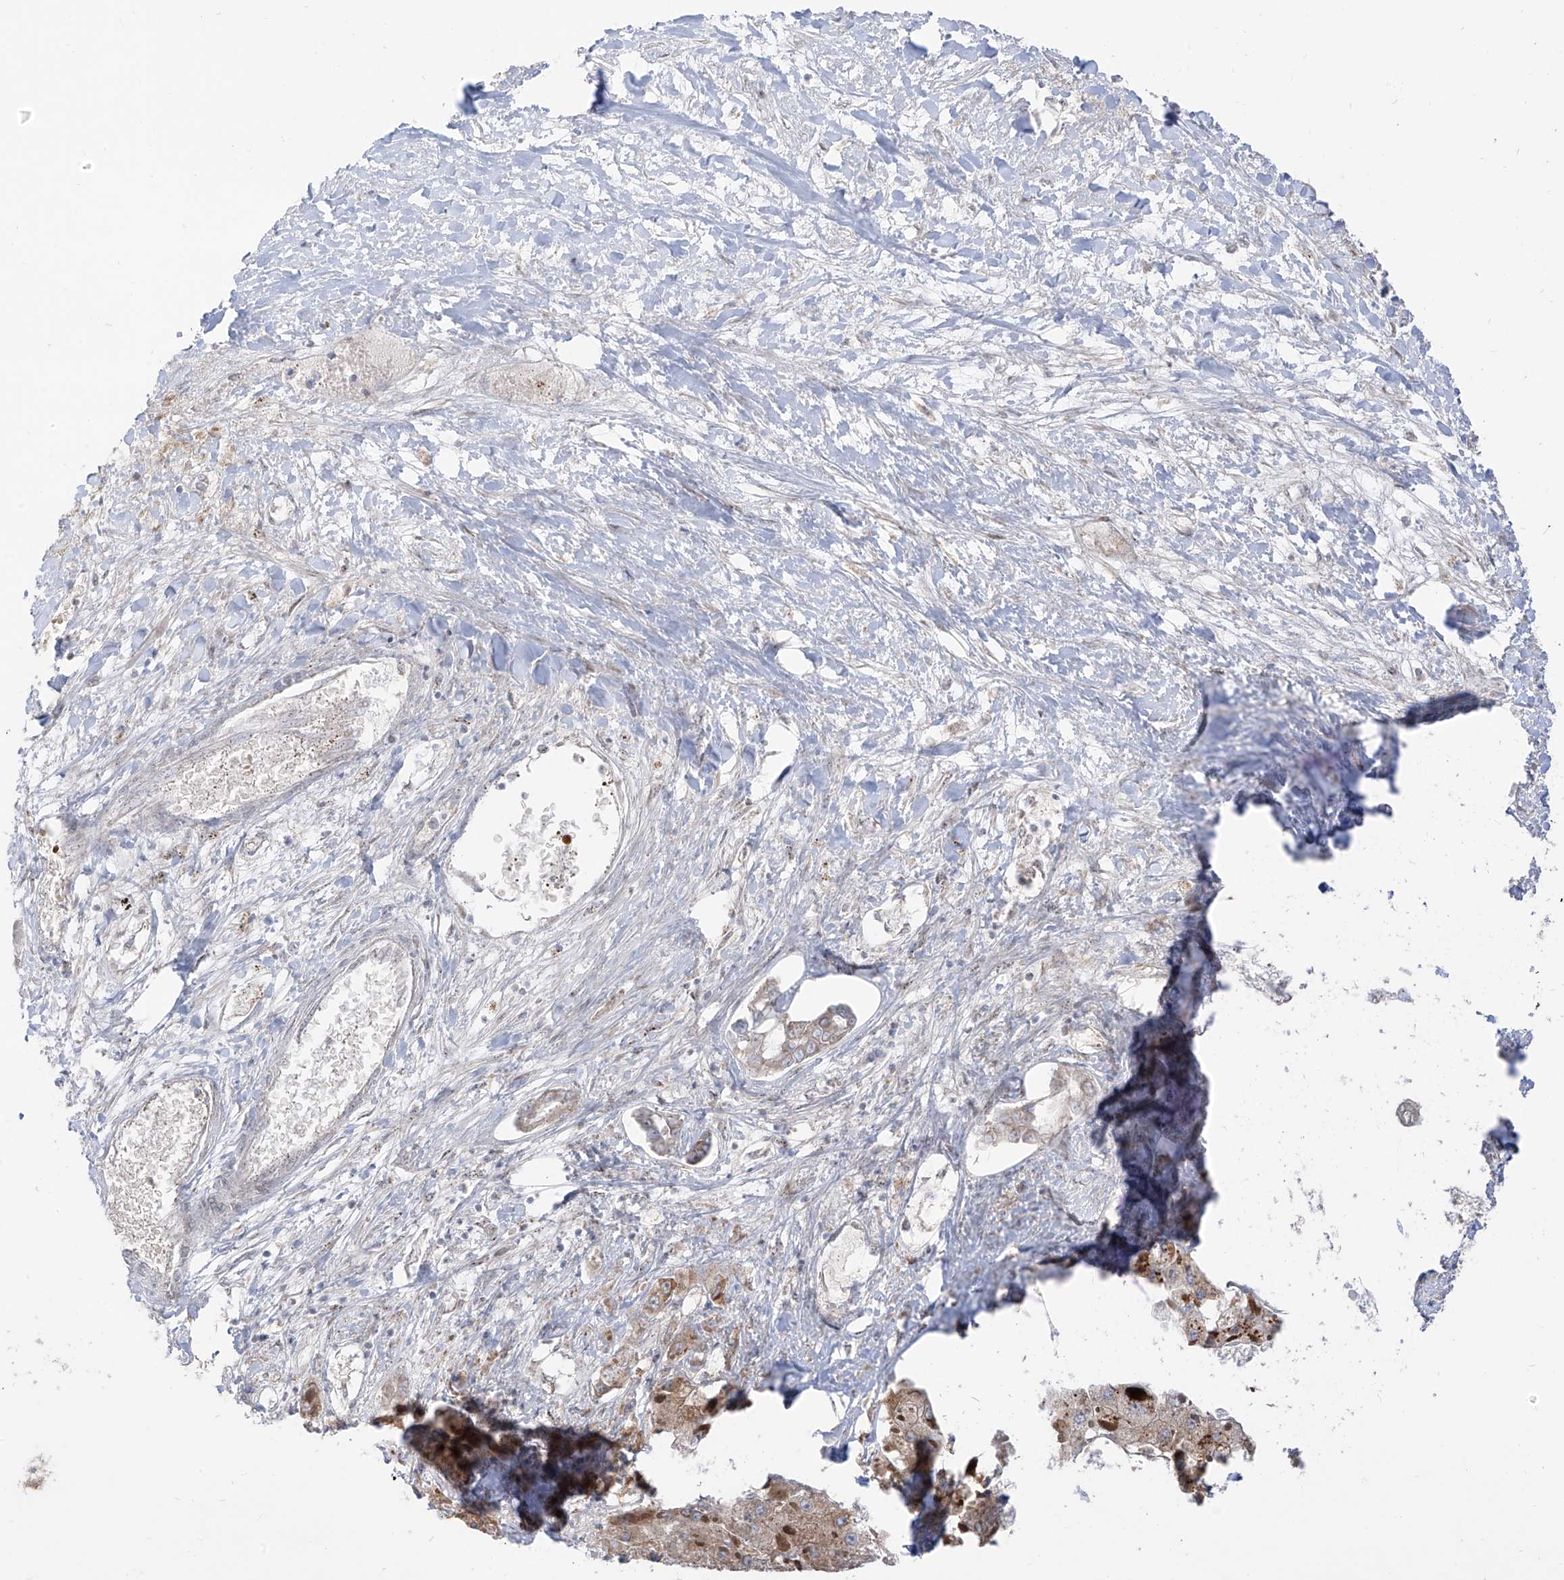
{"staining": {"intensity": "moderate", "quantity": ">75%", "location": "cytoplasmic/membranous"}, "tissue": "liver cancer", "cell_type": "Tumor cells", "image_type": "cancer", "snomed": [{"axis": "morphology", "description": "Carcinoma, Hepatocellular, NOS"}, {"axis": "topography", "description": "Liver"}], "caption": "Liver cancer stained with a brown dye demonstrates moderate cytoplasmic/membranous positive positivity in approximately >75% of tumor cells.", "gene": "ARHGEF40", "patient": {"sex": "female", "age": 73}}